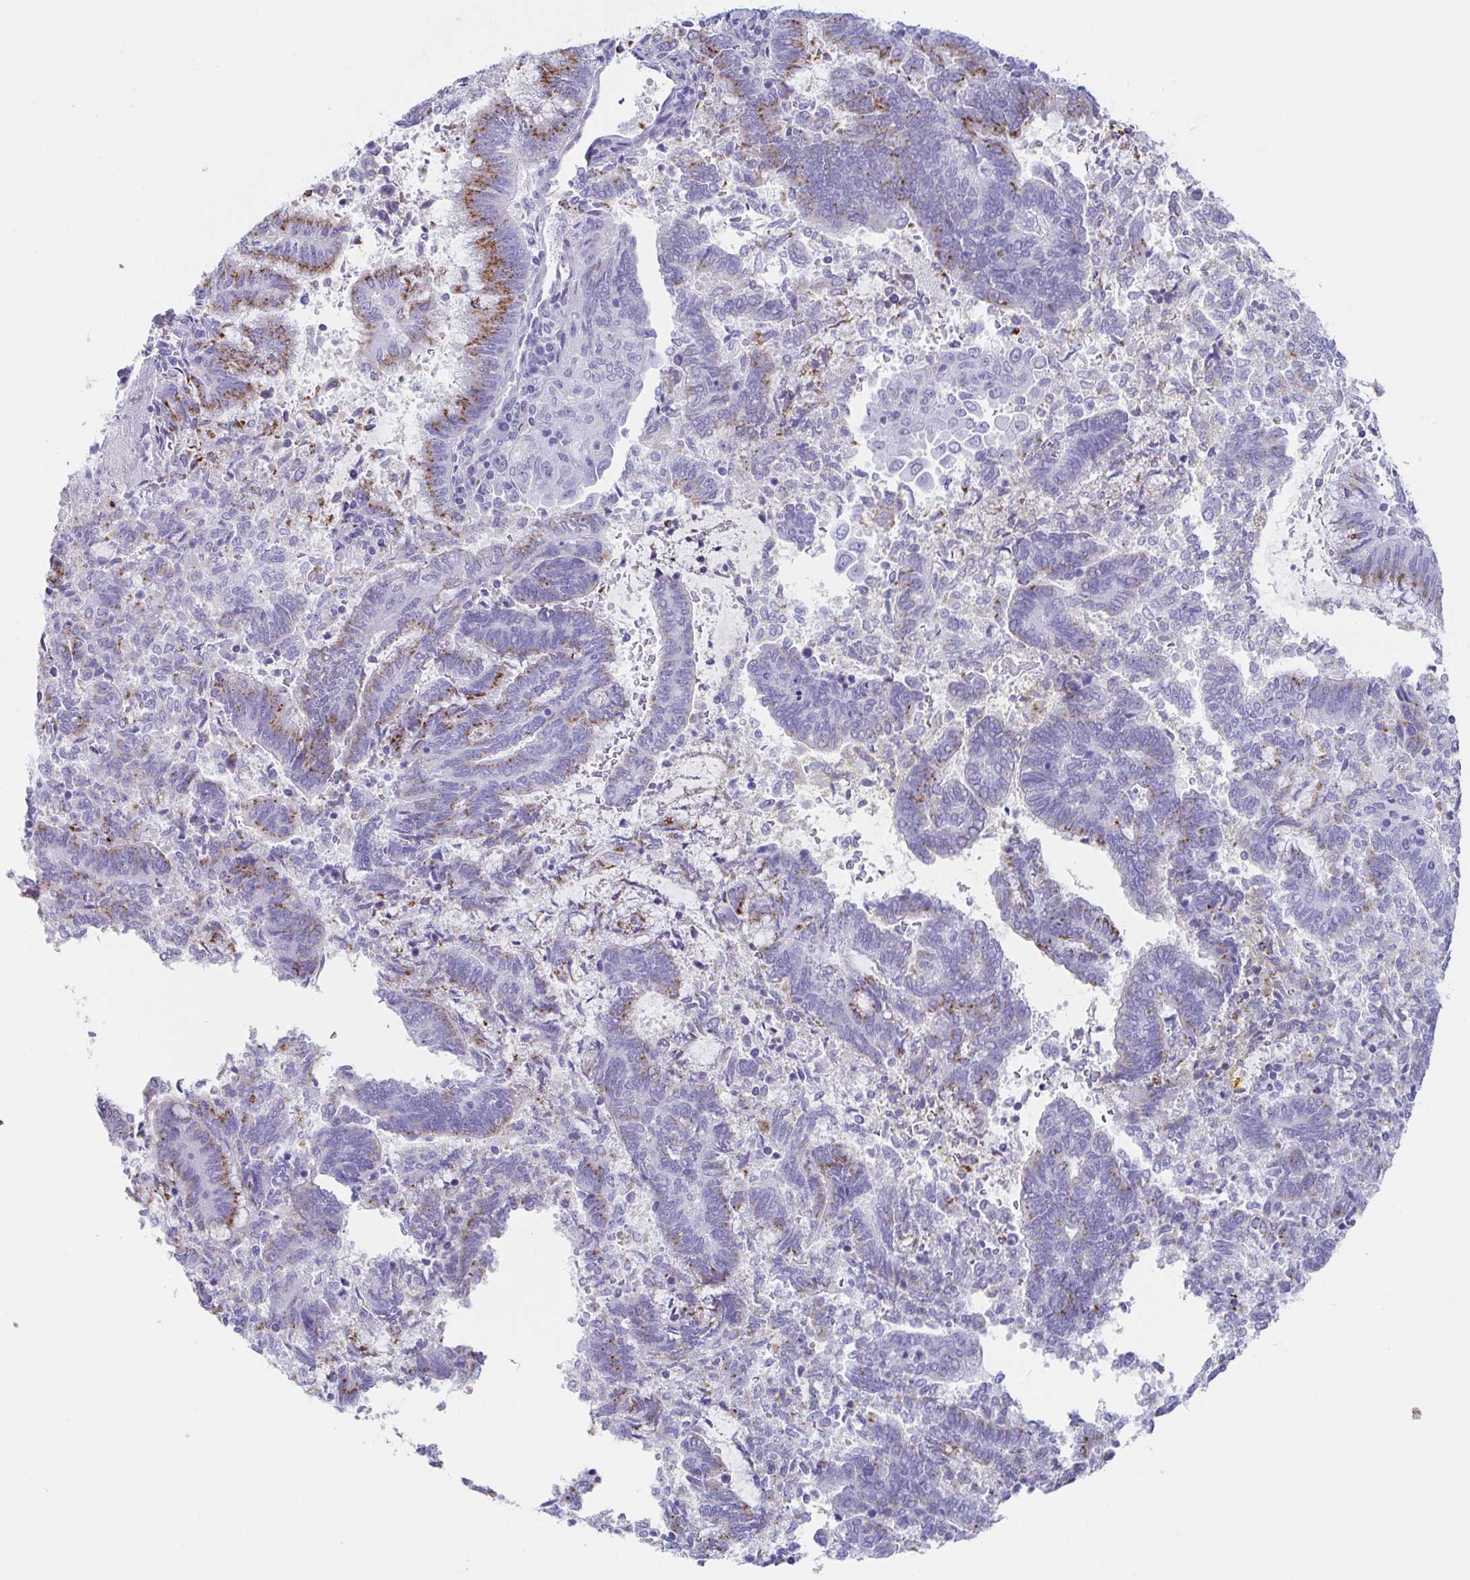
{"staining": {"intensity": "moderate", "quantity": "25%-75%", "location": "cytoplasmic/membranous"}, "tissue": "endometrial cancer", "cell_type": "Tumor cells", "image_type": "cancer", "snomed": [{"axis": "morphology", "description": "Adenocarcinoma, NOS"}, {"axis": "topography", "description": "Endometrium"}], "caption": "Endometrial cancer was stained to show a protein in brown. There is medium levels of moderate cytoplasmic/membranous expression in approximately 25%-75% of tumor cells.", "gene": "LDLRAD1", "patient": {"sex": "female", "age": 65}}